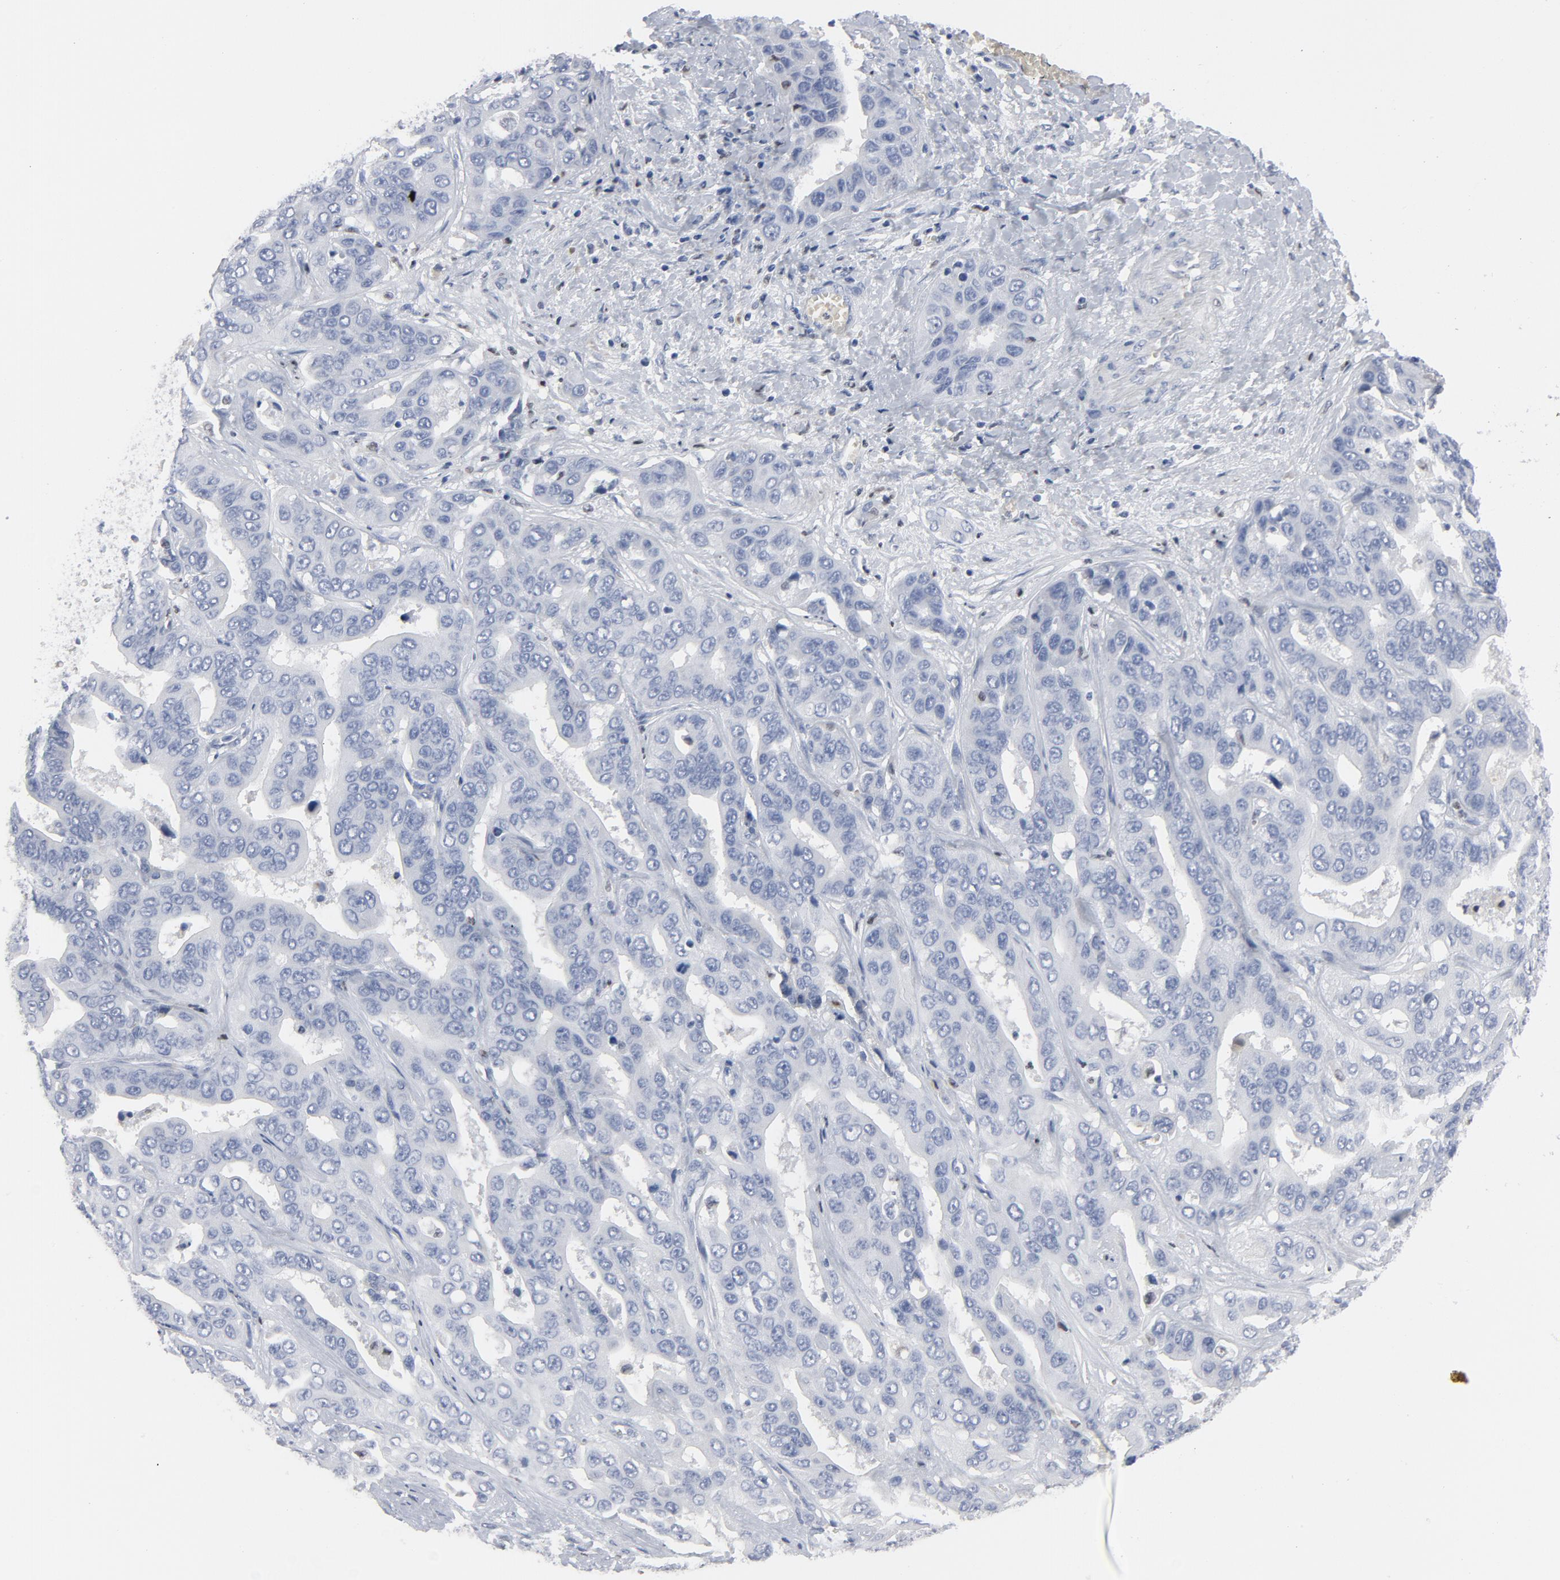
{"staining": {"intensity": "negative", "quantity": "none", "location": "none"}, "tissue": "liver cancer", "cell_type": "Tumor cells", "image_type": "cancer", "snomed": [{"axis": "morphology", "description": "Cholangiocarcinoma"}, {"axis": "topography", "description": "Liver"}], "caption": "The histopathology image displays no staining of tumor cells in cholangiocarcinoma (liver). (DAB (3,3'-diaminobenzidine) immunohistochemistry (IHC) with hematoxylin counter stain).", "gene": "SPI1", "patient": {"sex": "female", "age": 52}}